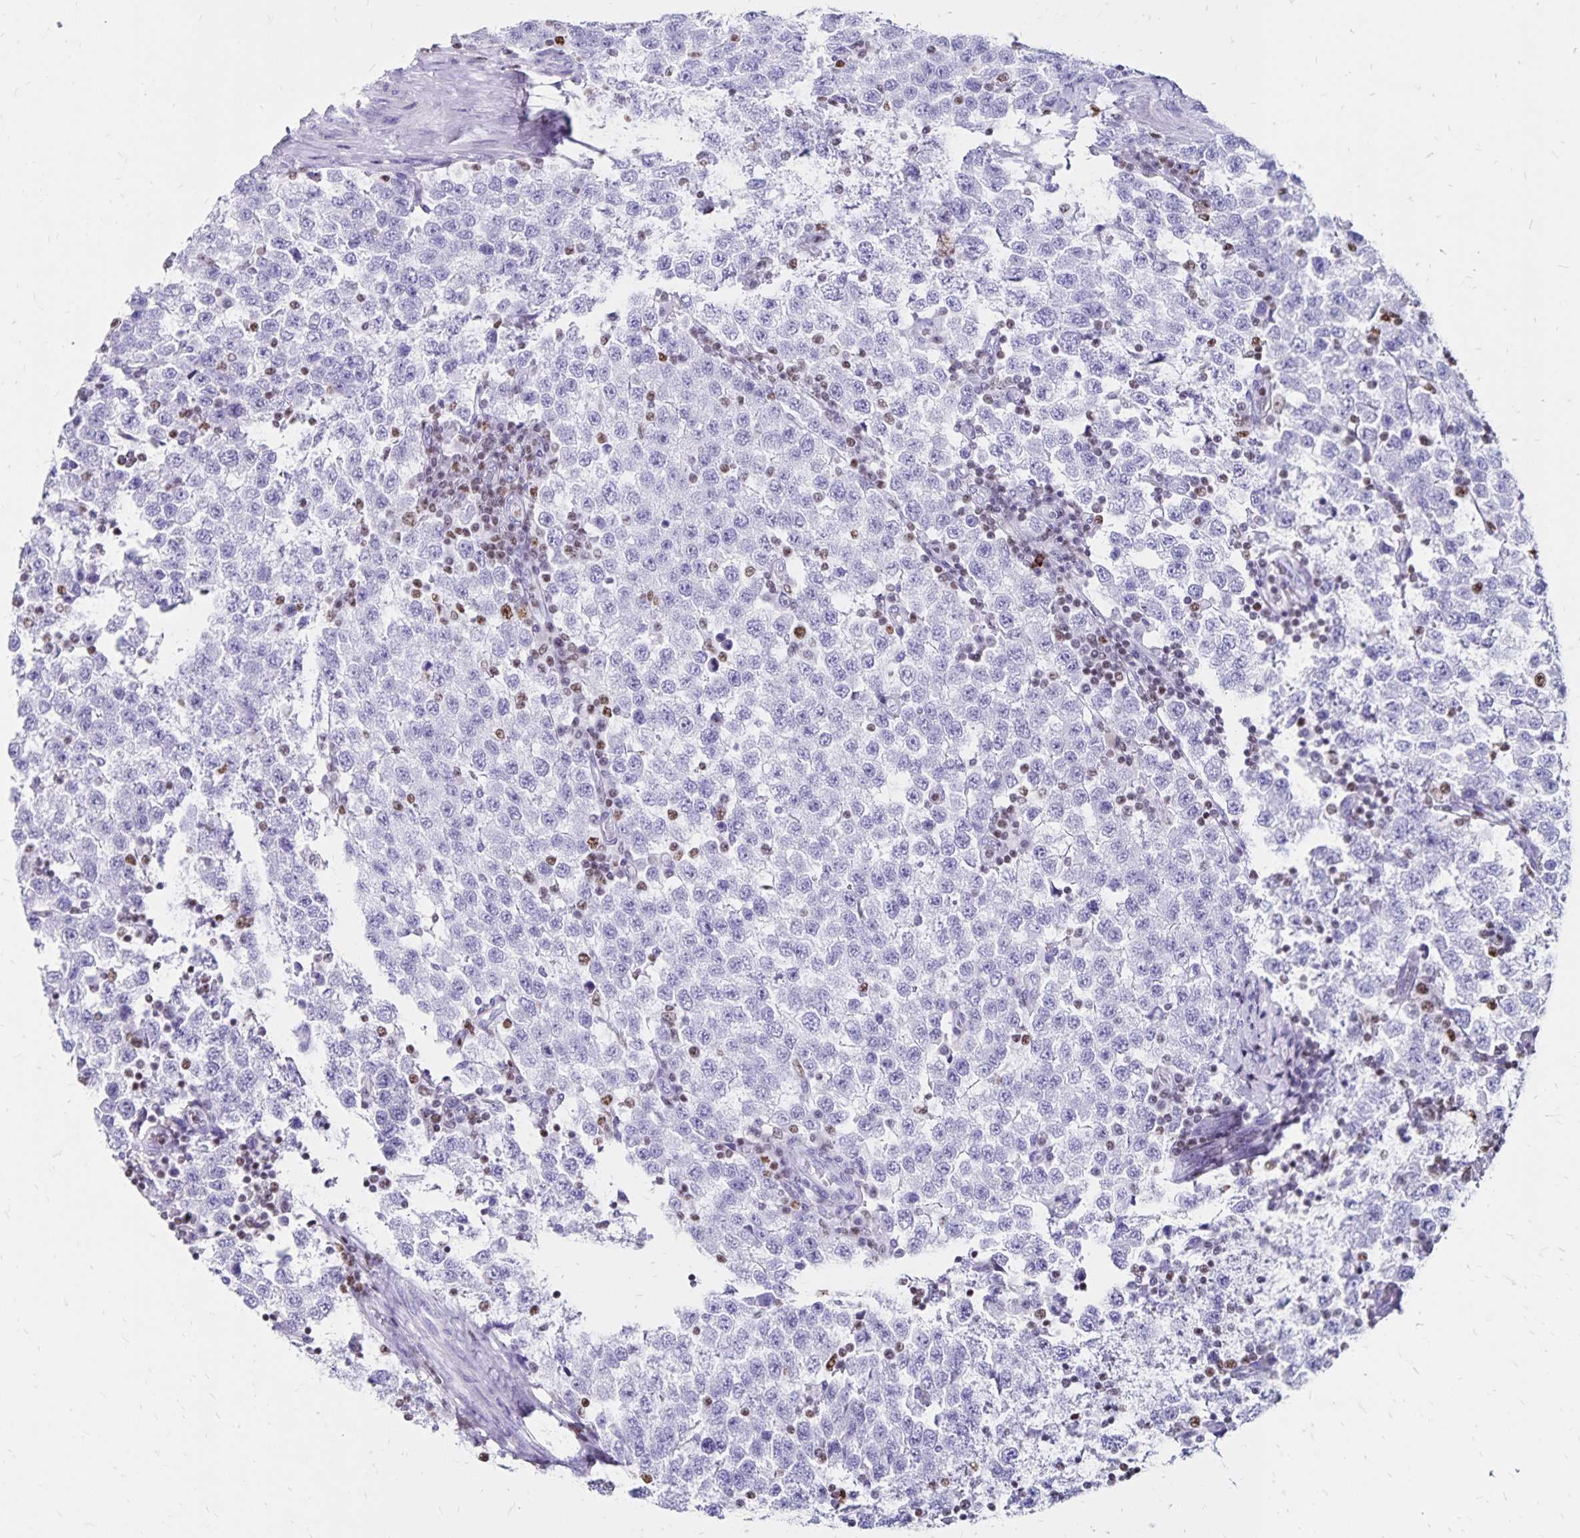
{"staining": {"intensity": "negative", "quantity": "none", "location": "none"}, "tissue": "testis cancer", "cell_type": "Tumor cells", "image_type": "cancer", "snomed": [{"axis": "morphology", "description": "Seminoma, NOS"}, {"axis": "topography", "description": "Testis"}], "caption": "IHC histopathology image of seminoma (testis) stained for a protein (brown), which reveals no staining in tumor cells.", "gene": "IKZF1", "patient": {"sex": "male", "age": 34}}